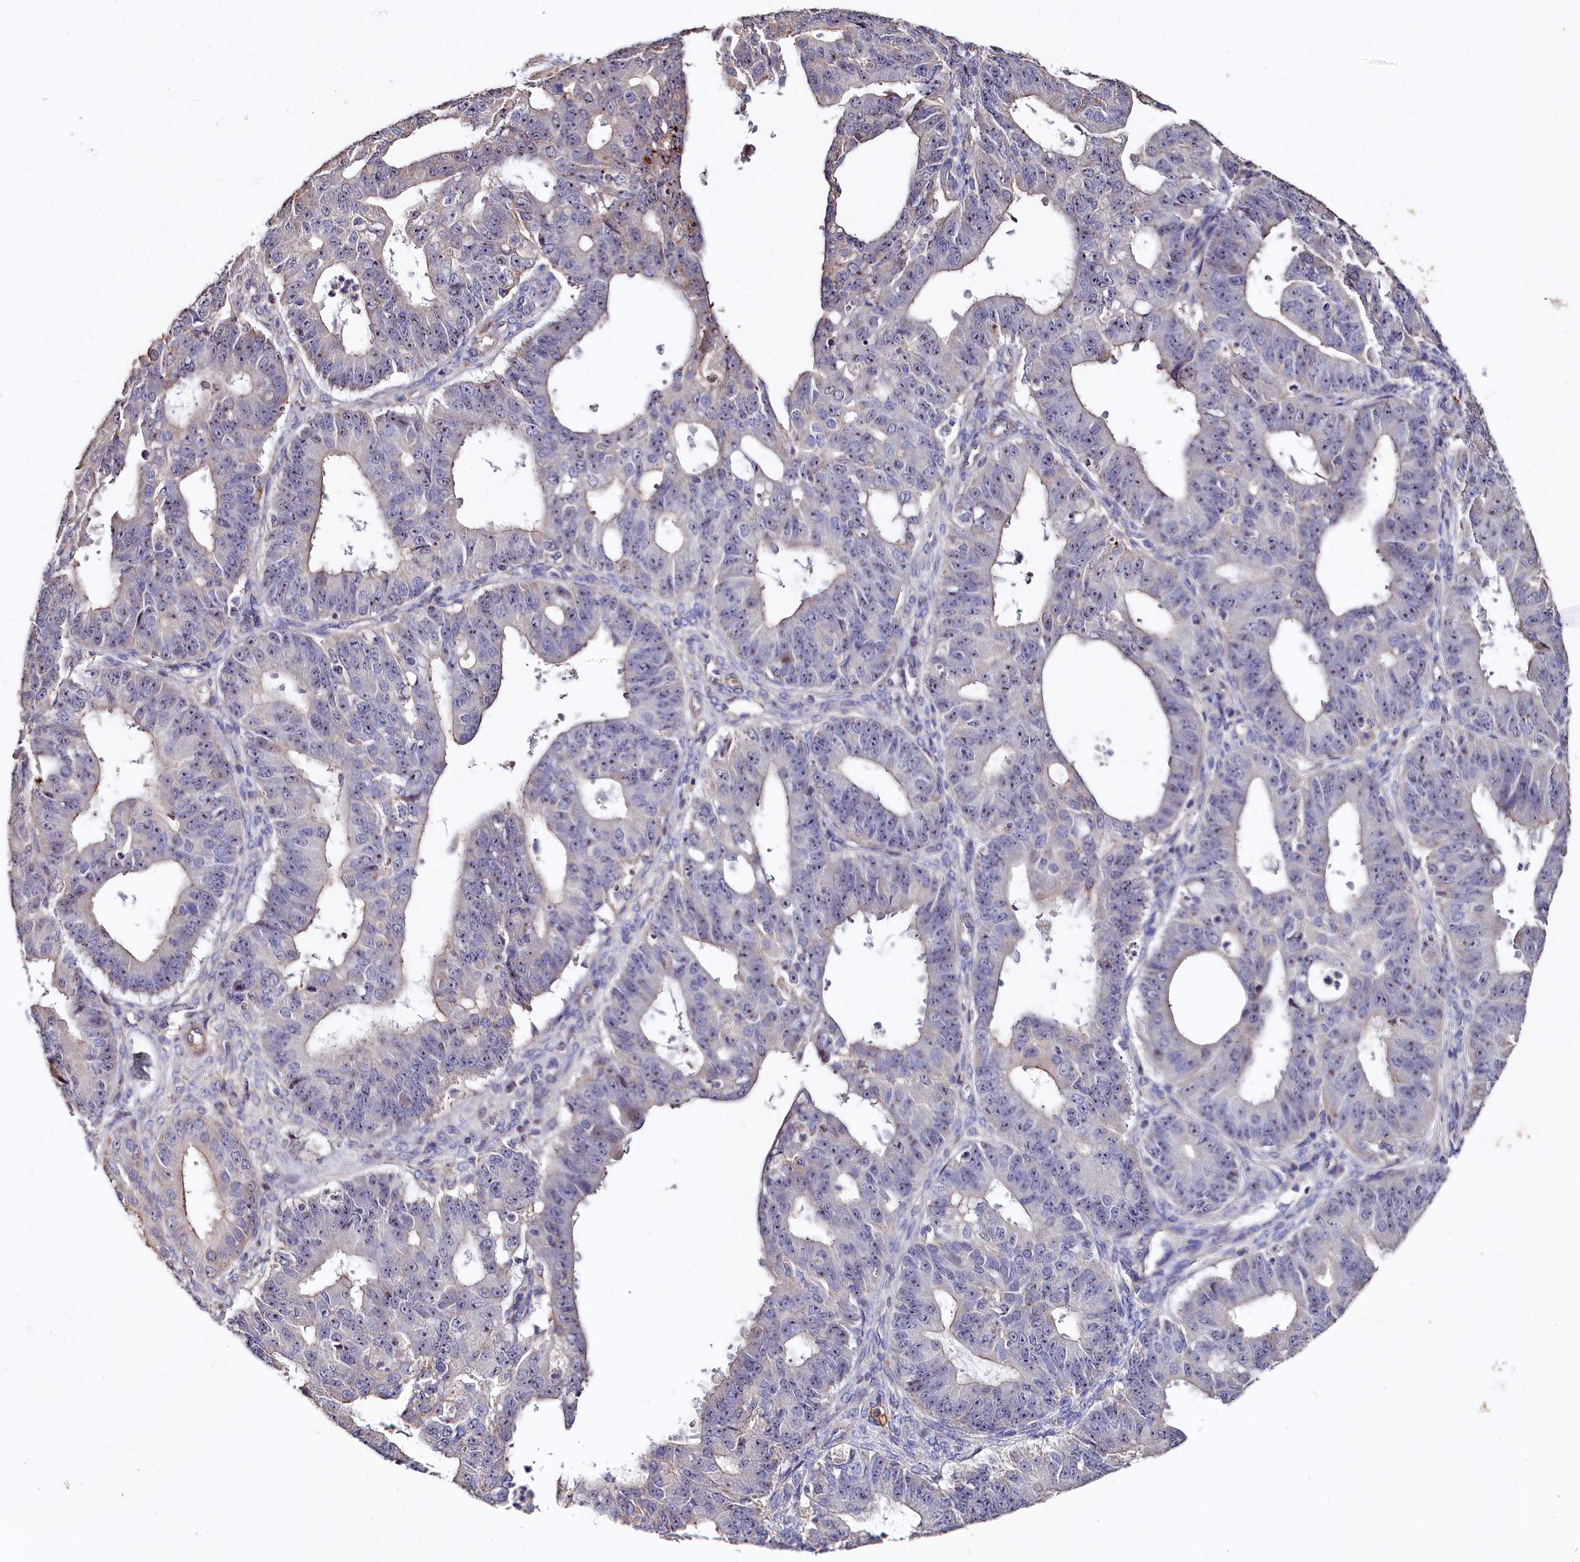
{"staining": {"intensity": "weak", "quantity": "25%-75%", "location": "cytoplasmic/membranous,nuclear"}, "tissue": "ovarian cancer", "cell_type": "Tumor cells", "image_type": "cancer", "snomed": [{"axis": "morphology", "description": "Carcinoma, endometroid"}, {"axis": "topography", "description": "Appendix"}, {"axis": "topography", "description": "Ovary"}], "caption": "Immunohistochemistry (DAB (3,3'-diaminobenzidine)) staining of endometroid carcinoma (ovarian) displays weak cytoplasmic/membranous and nuclear protein staining in about 25%-75% of tumor cells.", "gene": "RPUSD3", "patient": {"sex": "female", "age": 42}}